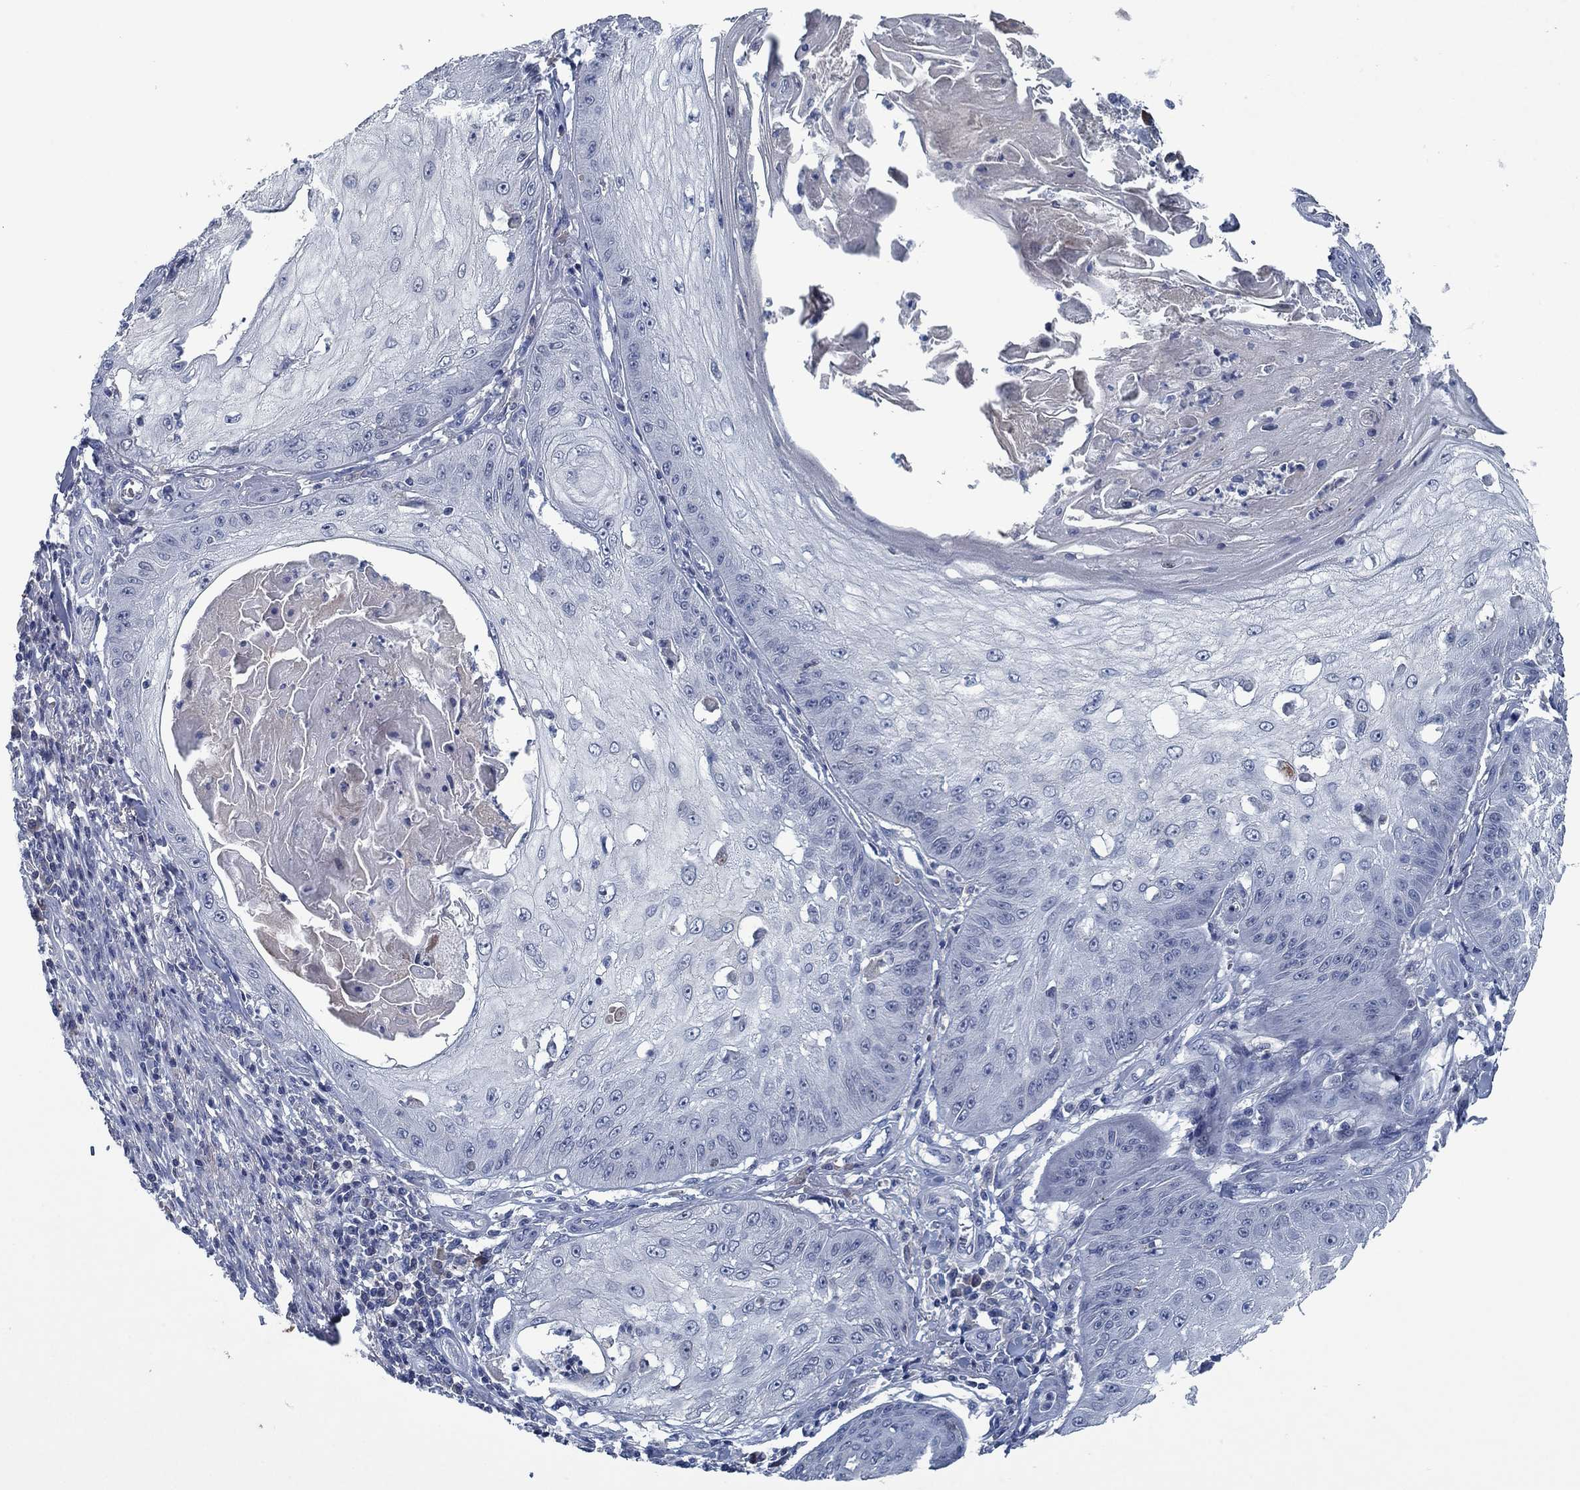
{"staining": {"intensity": "negative", "quantity": "none", "location": "none"}, "tissue": "skin cancer", "cell_type": "Tumor cells", "image_type": "cancer", "snomed": [{"axis": "morphology", "description": "Squamous cell carcinoma, NOS"}, {"axis": "topography", "description": "Skin"}], "caption": "Image shows no protein positivity in tumor cells of skin cancer tissue.", "gene": "PNMA8A", "patient": {"sex": "male", "age": 70}}